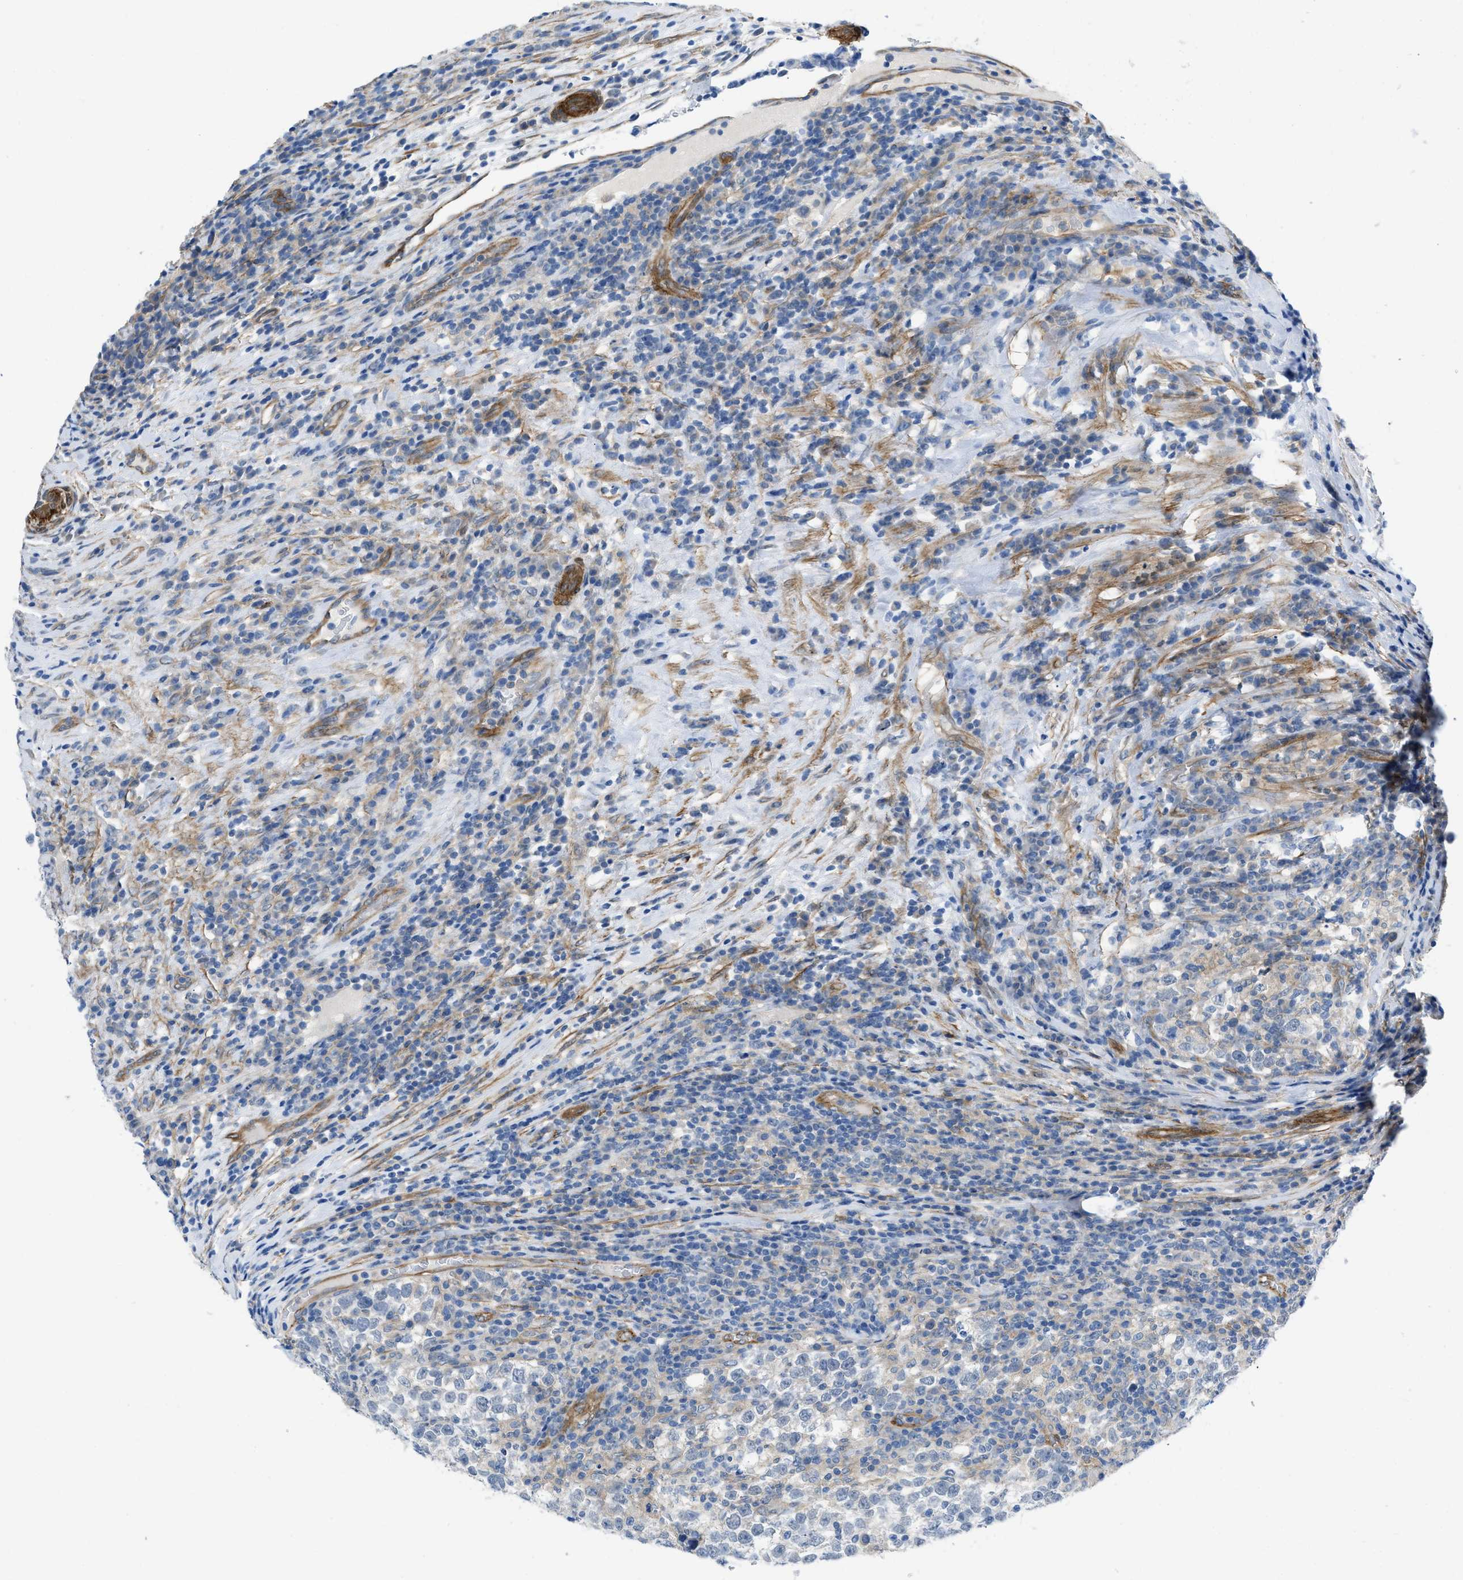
{"staining": {"intensity": "negative", "quantity": "none", "location": "none"}, "tissue": "testis cancer", "cell_type": "Tumor cells", "image_type": "cancer", "snomed": [{"axis": "morphology", "description": "Normal tissue, NOS"}, {"axis": "morphology", "description": "Seminoma, NOS"}, {"axis": "topography", "description": "Testis"}], "caption": "High magnification brightfield microscopy of seminoma (testis) stained with DAB (3,3'-diaminobenzidine) (brown) and counterstained with hematoxylin (blue): tumor cells show no significant staining.", "gene": "PDLIM5", "patient": {"sex": "male", "age": 43}}